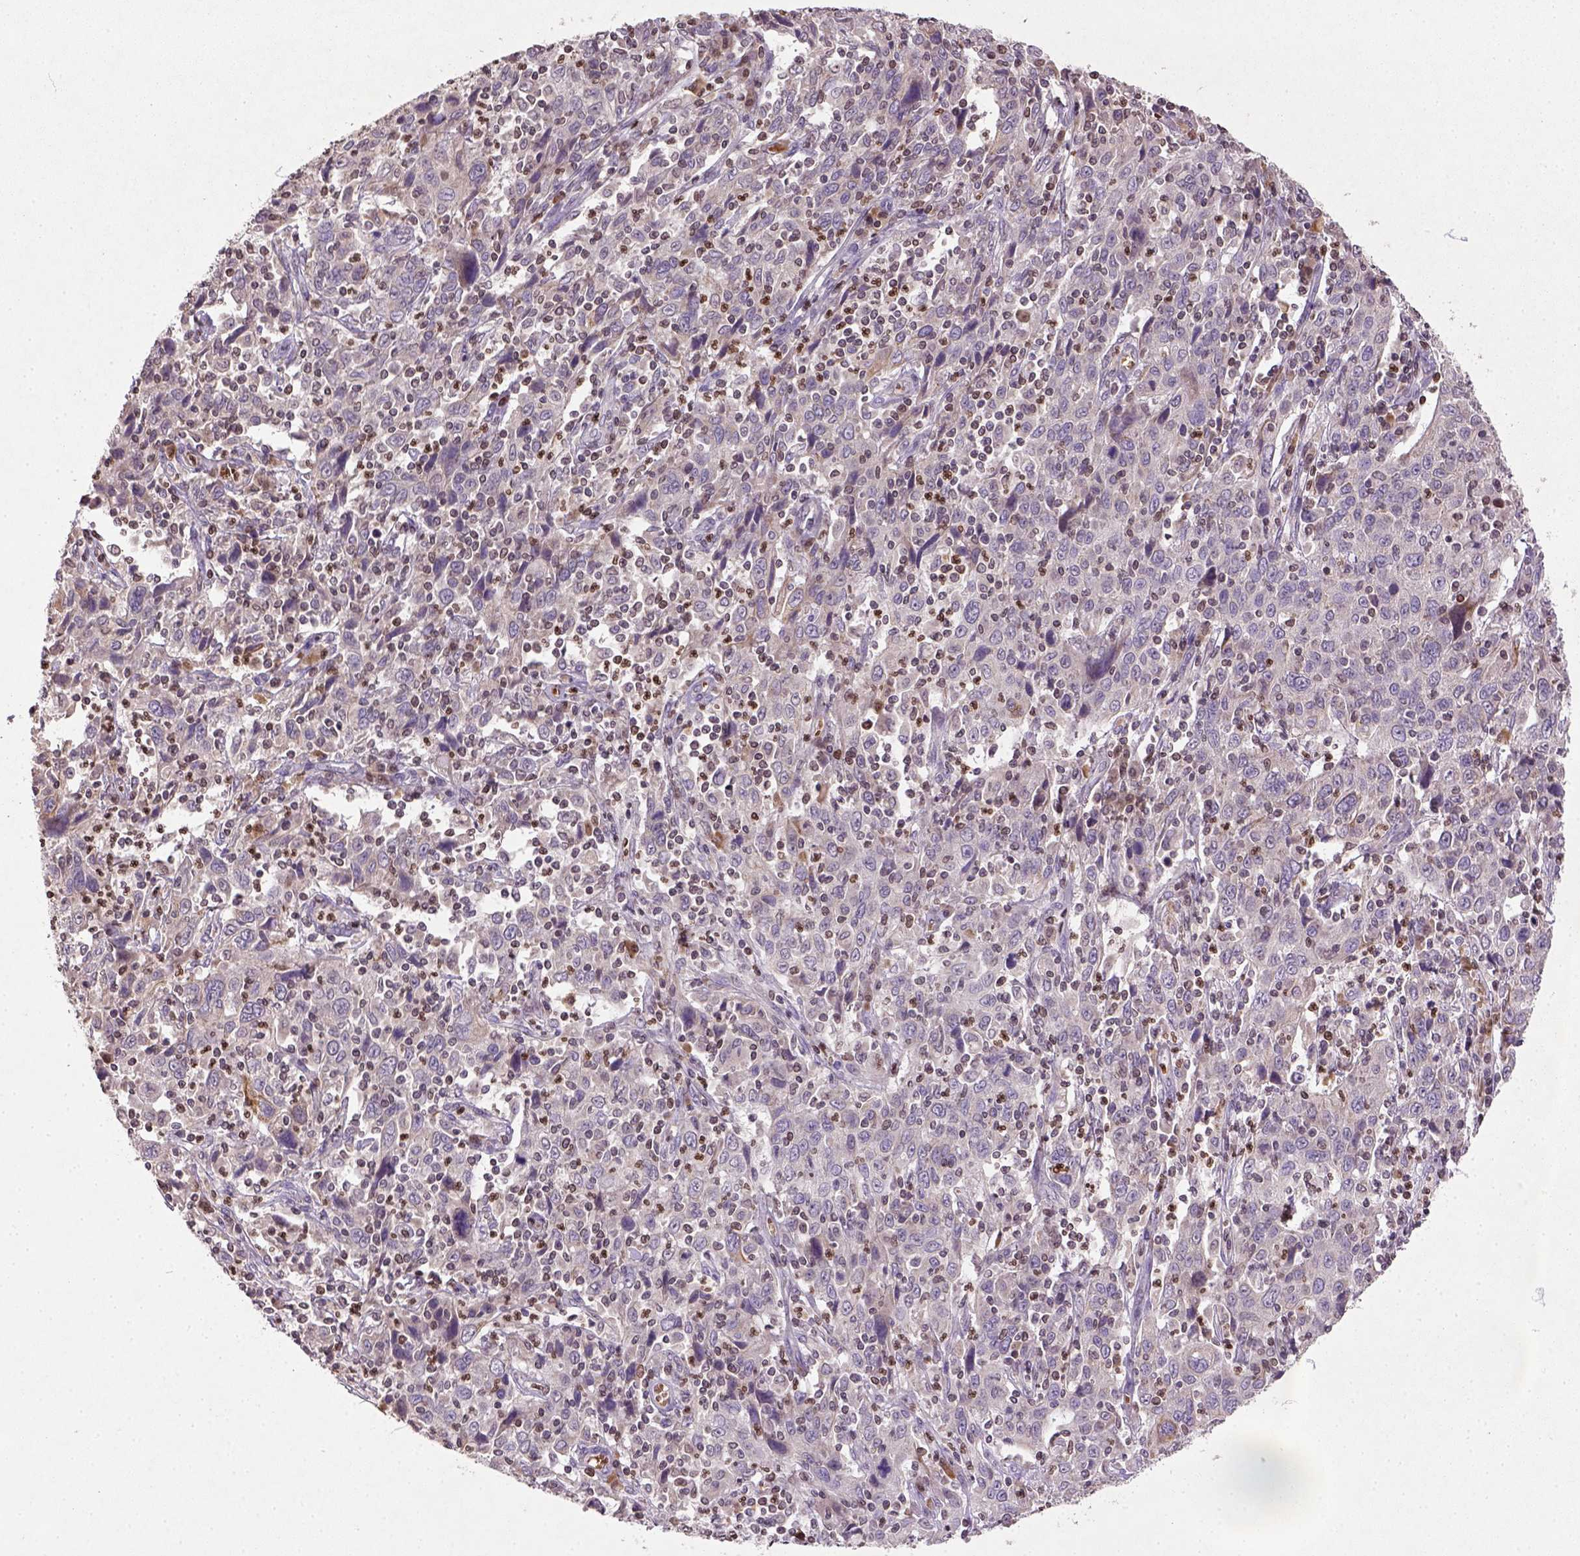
{"staining": {"intensity": "negative", "quantity": "none", "location": "none"}, "tissue": "cervical cancer", "cell_type": "Tumor cells", "image_type": "cancer", "snomed": [{"axis": "morphology", "description": "Squamous cell carcinoma, NOS"}, {"axis": "topography", "description": "Cervix"}], "caption": "Tumor cells show no significant protein expression in cervical cancer.", "gene": "NUDT3", "patient": {"sex": "female", "age": 46}}